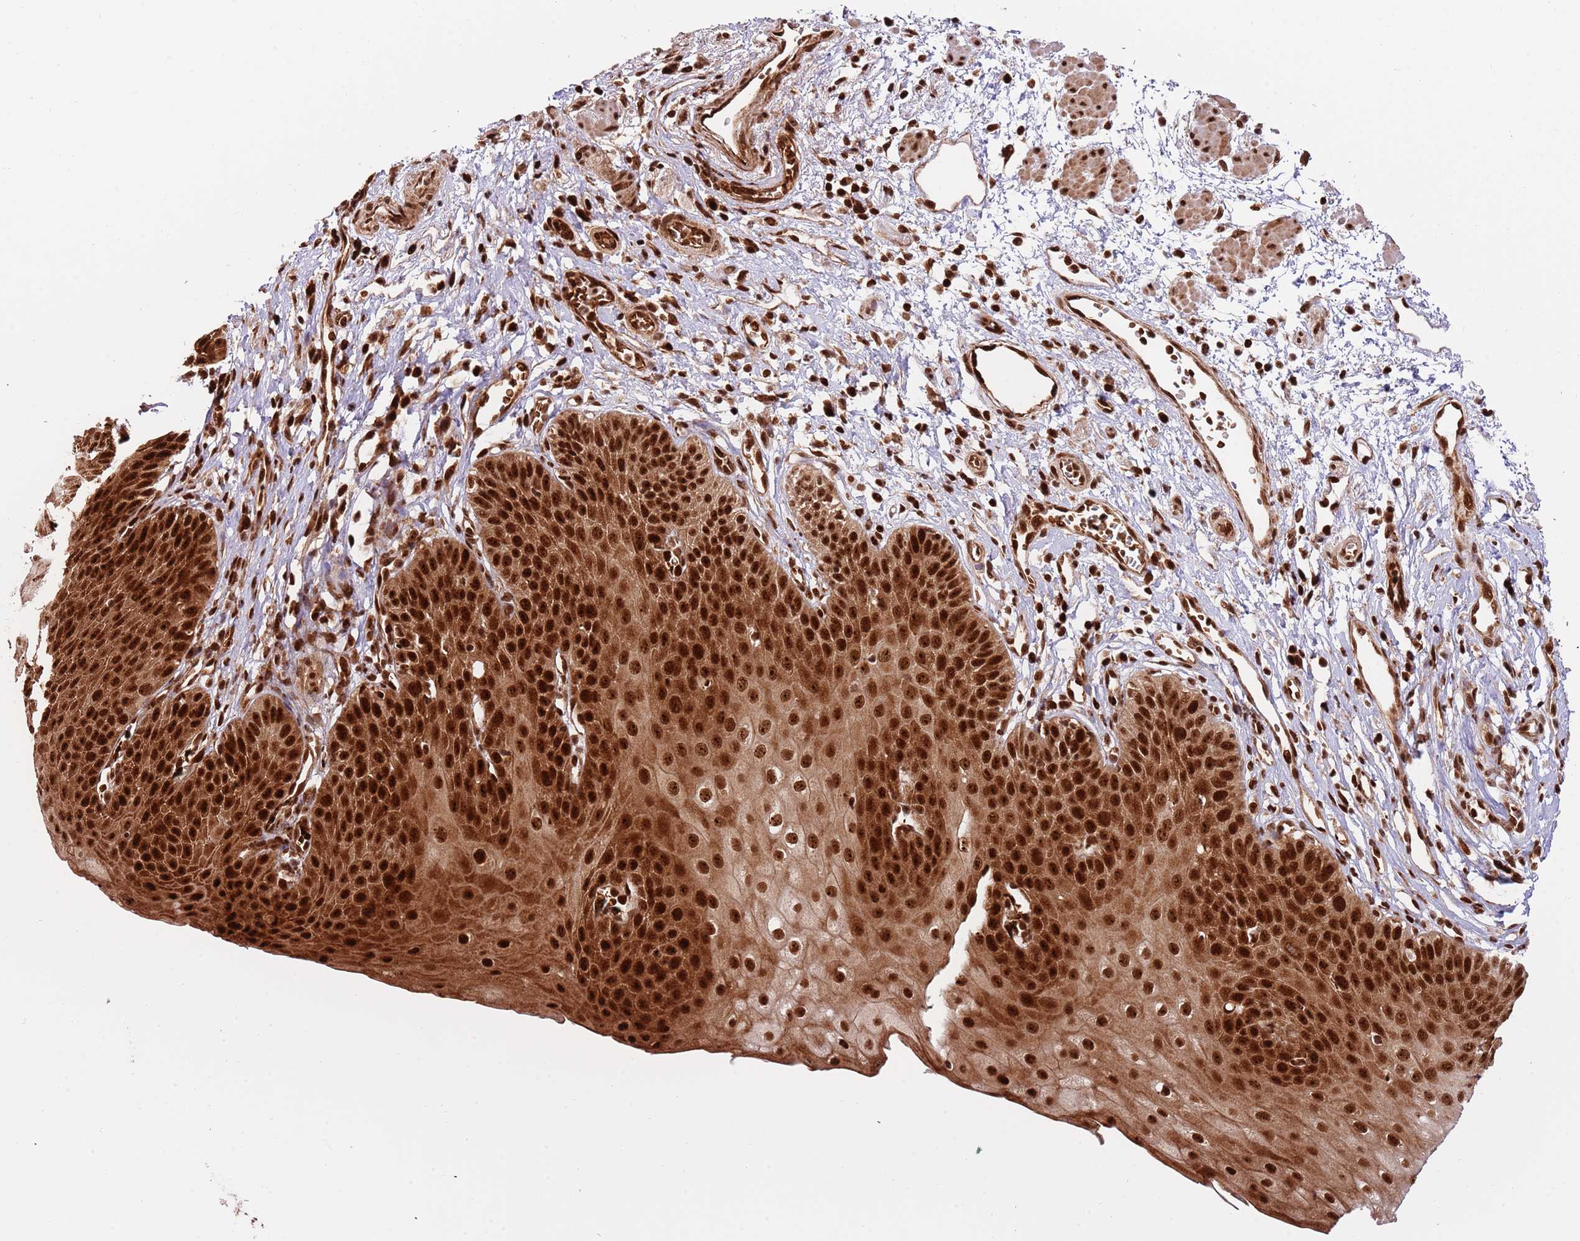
{"staining": {"intensity": "strong", "quantity": ">75%", "location": "cytoplasmic/membranous,nuclear"}, "tissue": "esophagus", "cell_type": "Squamous epithelial cells", "image_type": "normal", "snomed": [{"axis": "morphology", "description": "Normal tissue, NOS"}, {"axis": "topography", "description": "Esophagus"}], "caption": "Immunohistochemistry of unremarkable esophagus displays high levels of strong cytoplasmic/membranous,nuclear expression in approximately >75% of squamous epithelial cells. The protein of interest is stained brown, and the nuclei are stained in blue (DAB IHC with brightfield microscopy, high magnification).", "gene": "RIF1", "patient": {"sex": "male", "age": 71}}